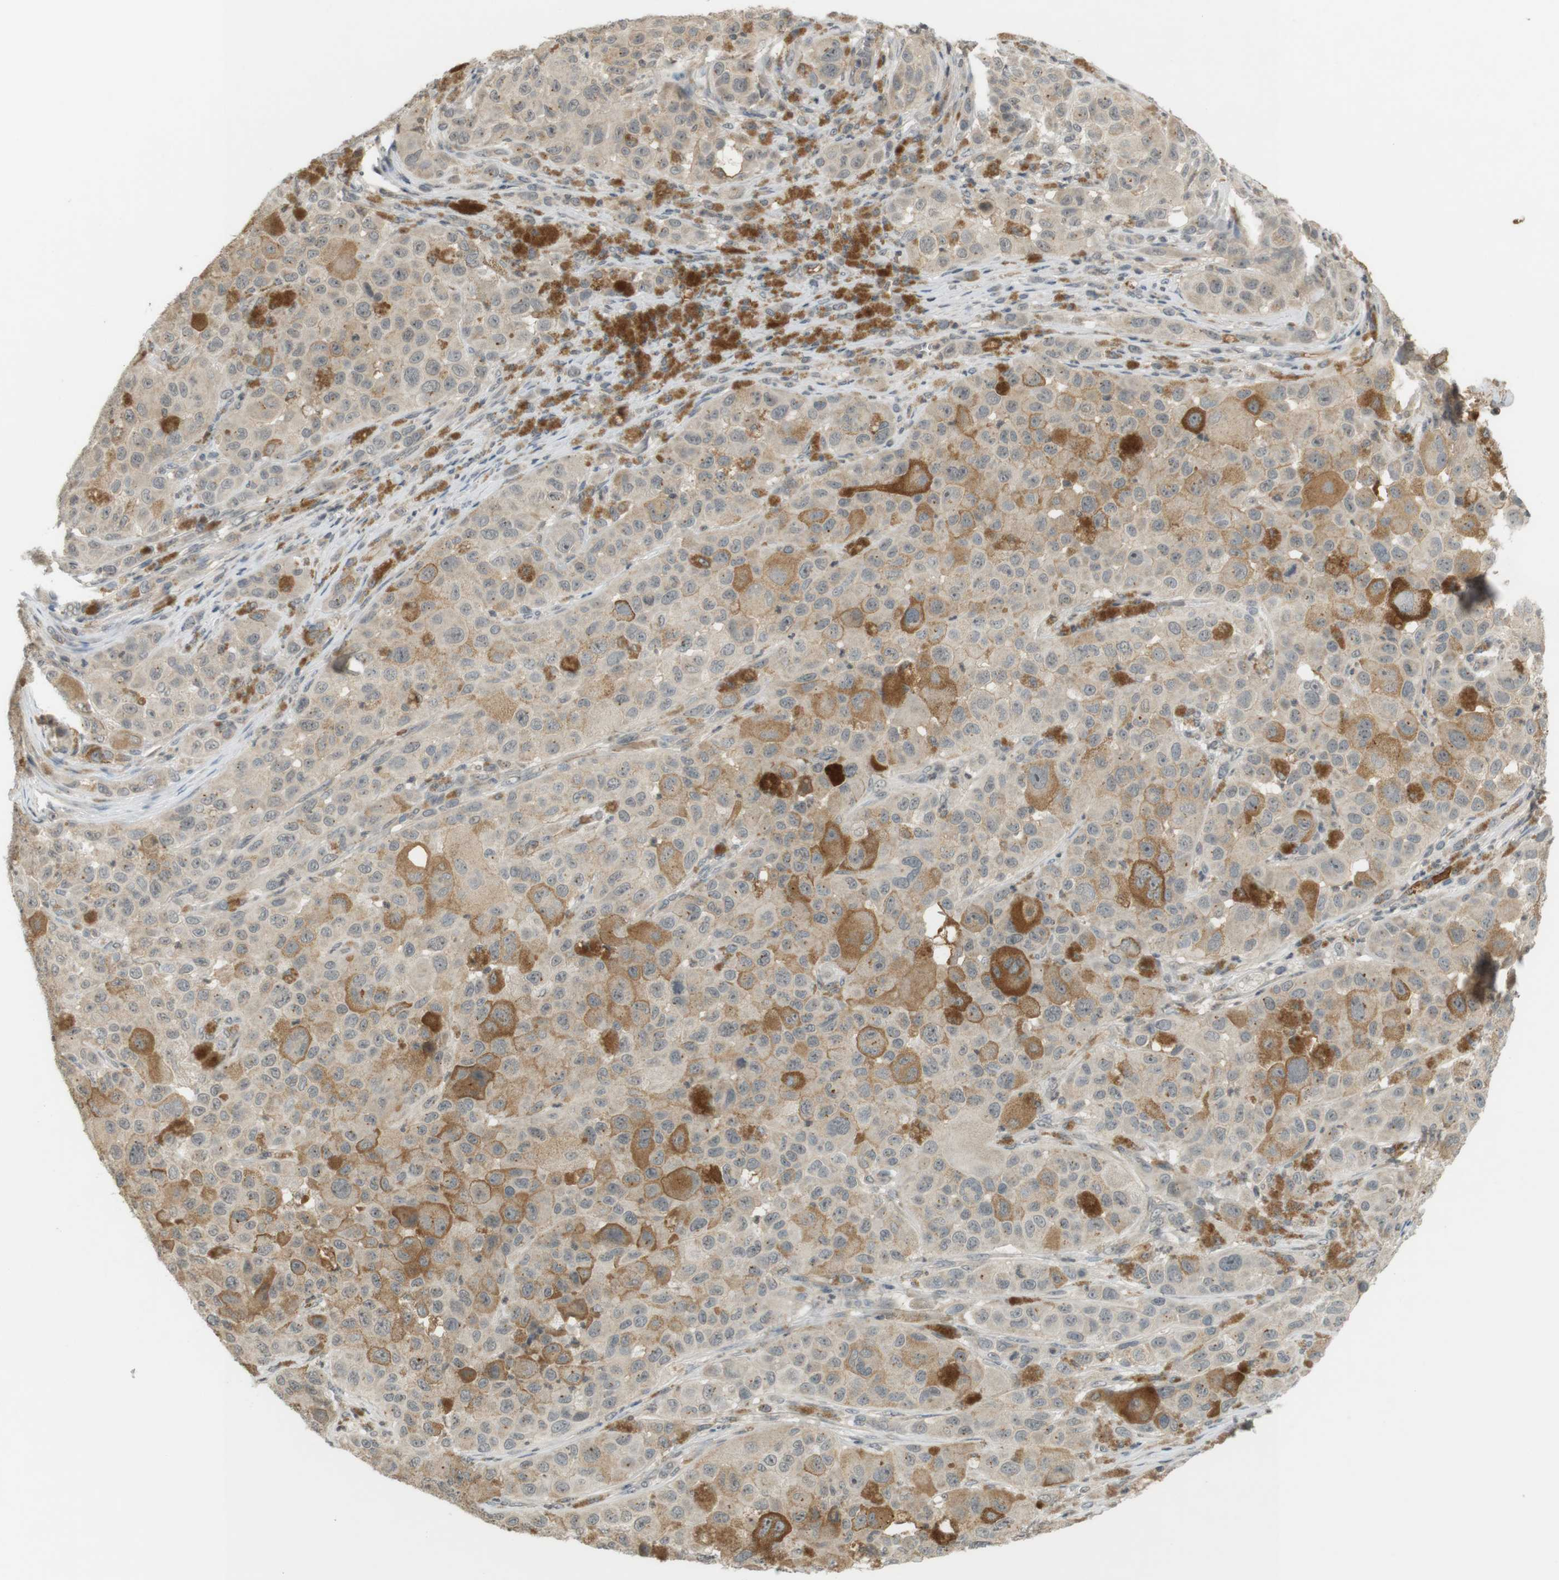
{"staining": {"intensity": "moderate", "quantity": "<25%", "location": "cytoplasmic/membranous"}, "tissue": "melanoma", "cell_type": "Tumor cells", "image_type": "cancer", "snomed": [{"axis": "morphology", "description": "Malignant melanoma, NOS"}, {"axis": "topography", "description": "Skin"}], "caption": "An immunohistochemistry (IHC) image of neoplastic tissue is shown. Protein staining in brown highlights moderate cytoplasmic/membranous positivity in malignant melanoma within tumor cells. Nuclei are stained in blue.", "gene": "SRR", "patient": {"sex": "male", "age": 96}}